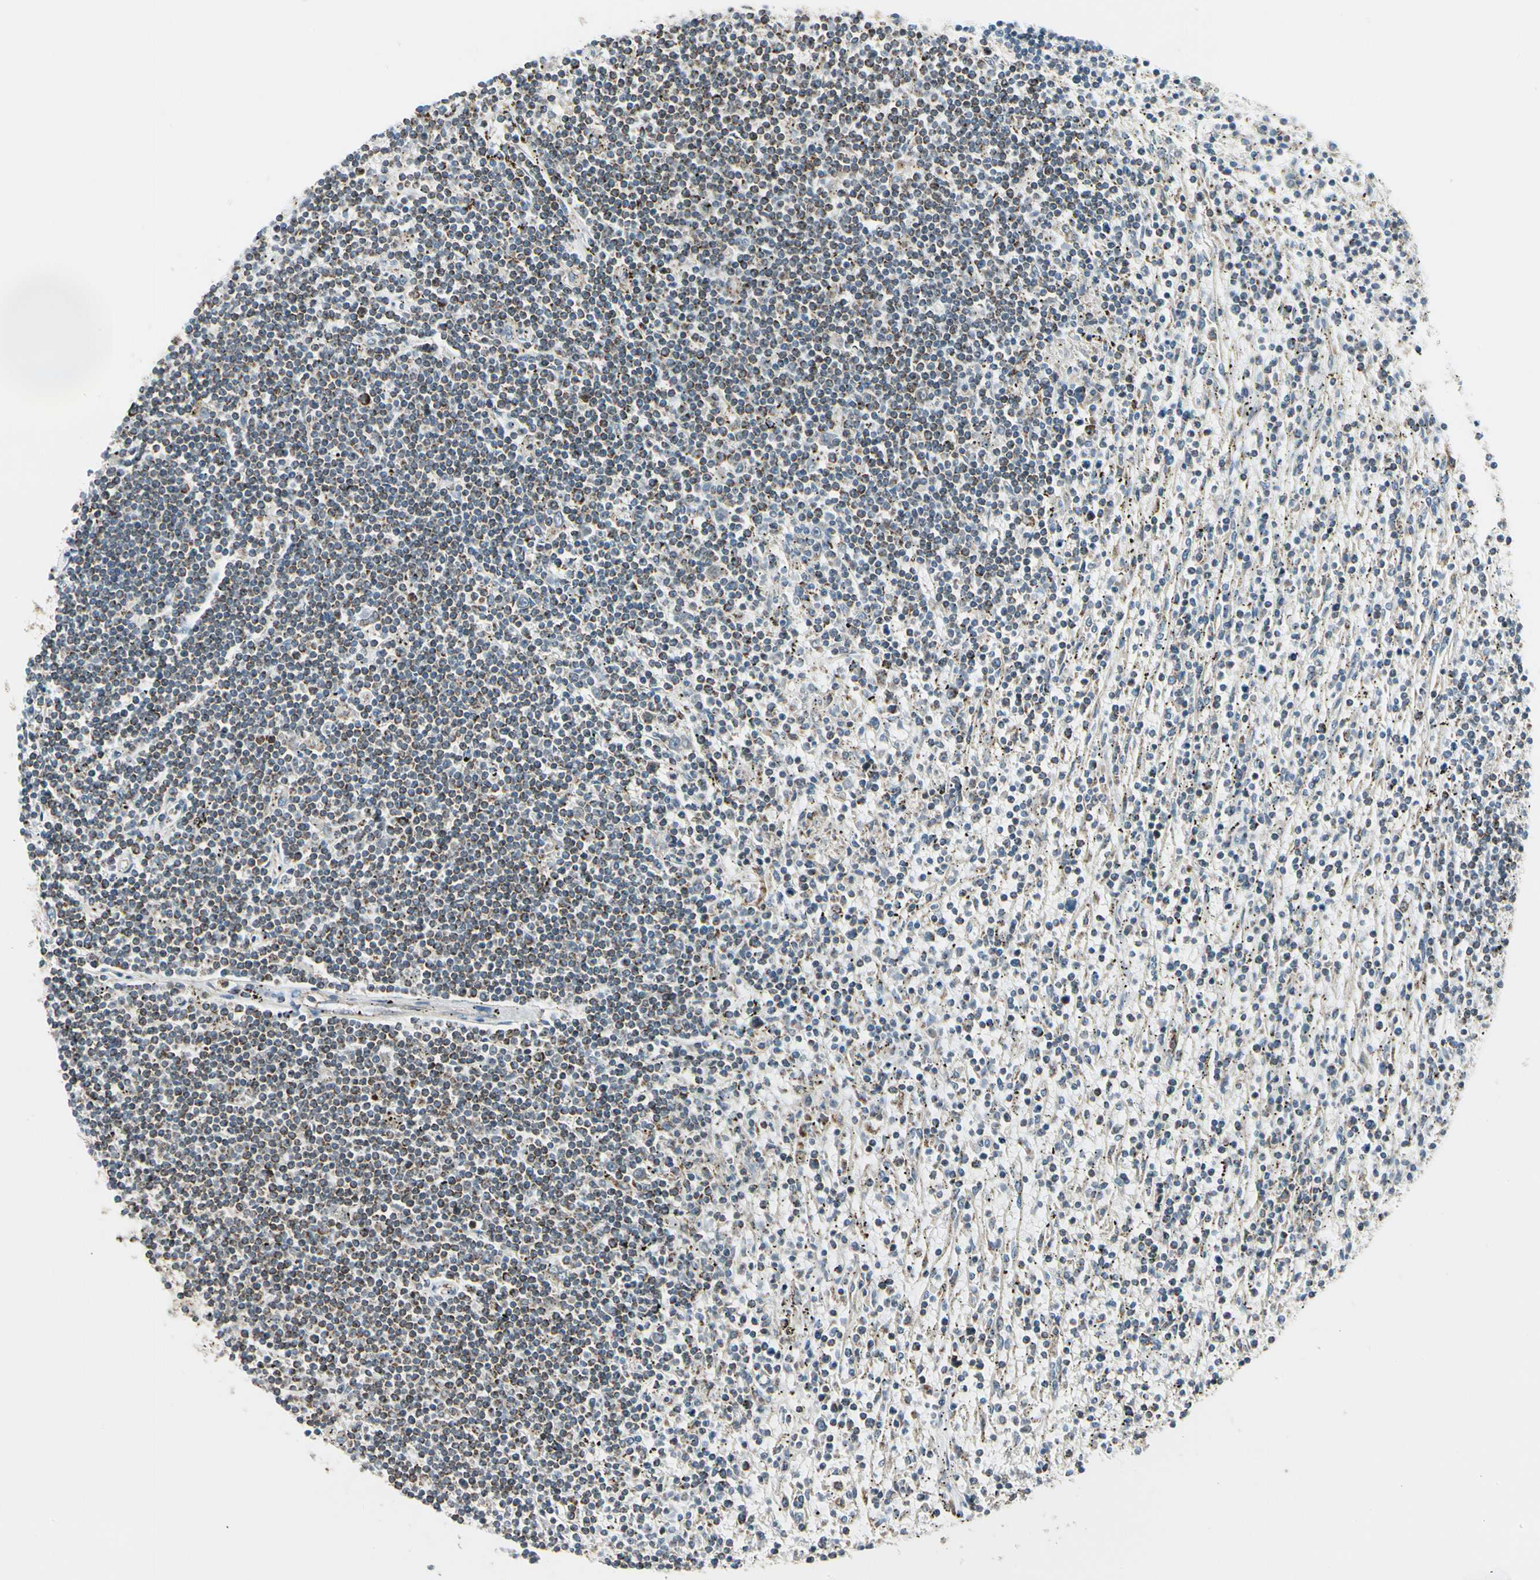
{"staining": {"intensity": "moderate", "quantity": ">75%", "location": "cytoplasmic/membranous"}, "tissue": "lymphoma", "cell_type": "Tumor cells", "image_type": "cancer", "snomed": [{"axis": "morphology", "description": "Malignant lymphoma, non-Hodgkin's type, Low grade"}, {"axis": "topography", "description": "Spleen"}], "caption": "About >75% of tumor cells in human low-grade malignant lymphoma, non-Hodgkin's type exhibit moderate cytoplasmic/membranous protein staining as visualized by brown immunohistochemical staining.", "gene": "ANKS6", "patient": {"sex": "male", "age": 76}}